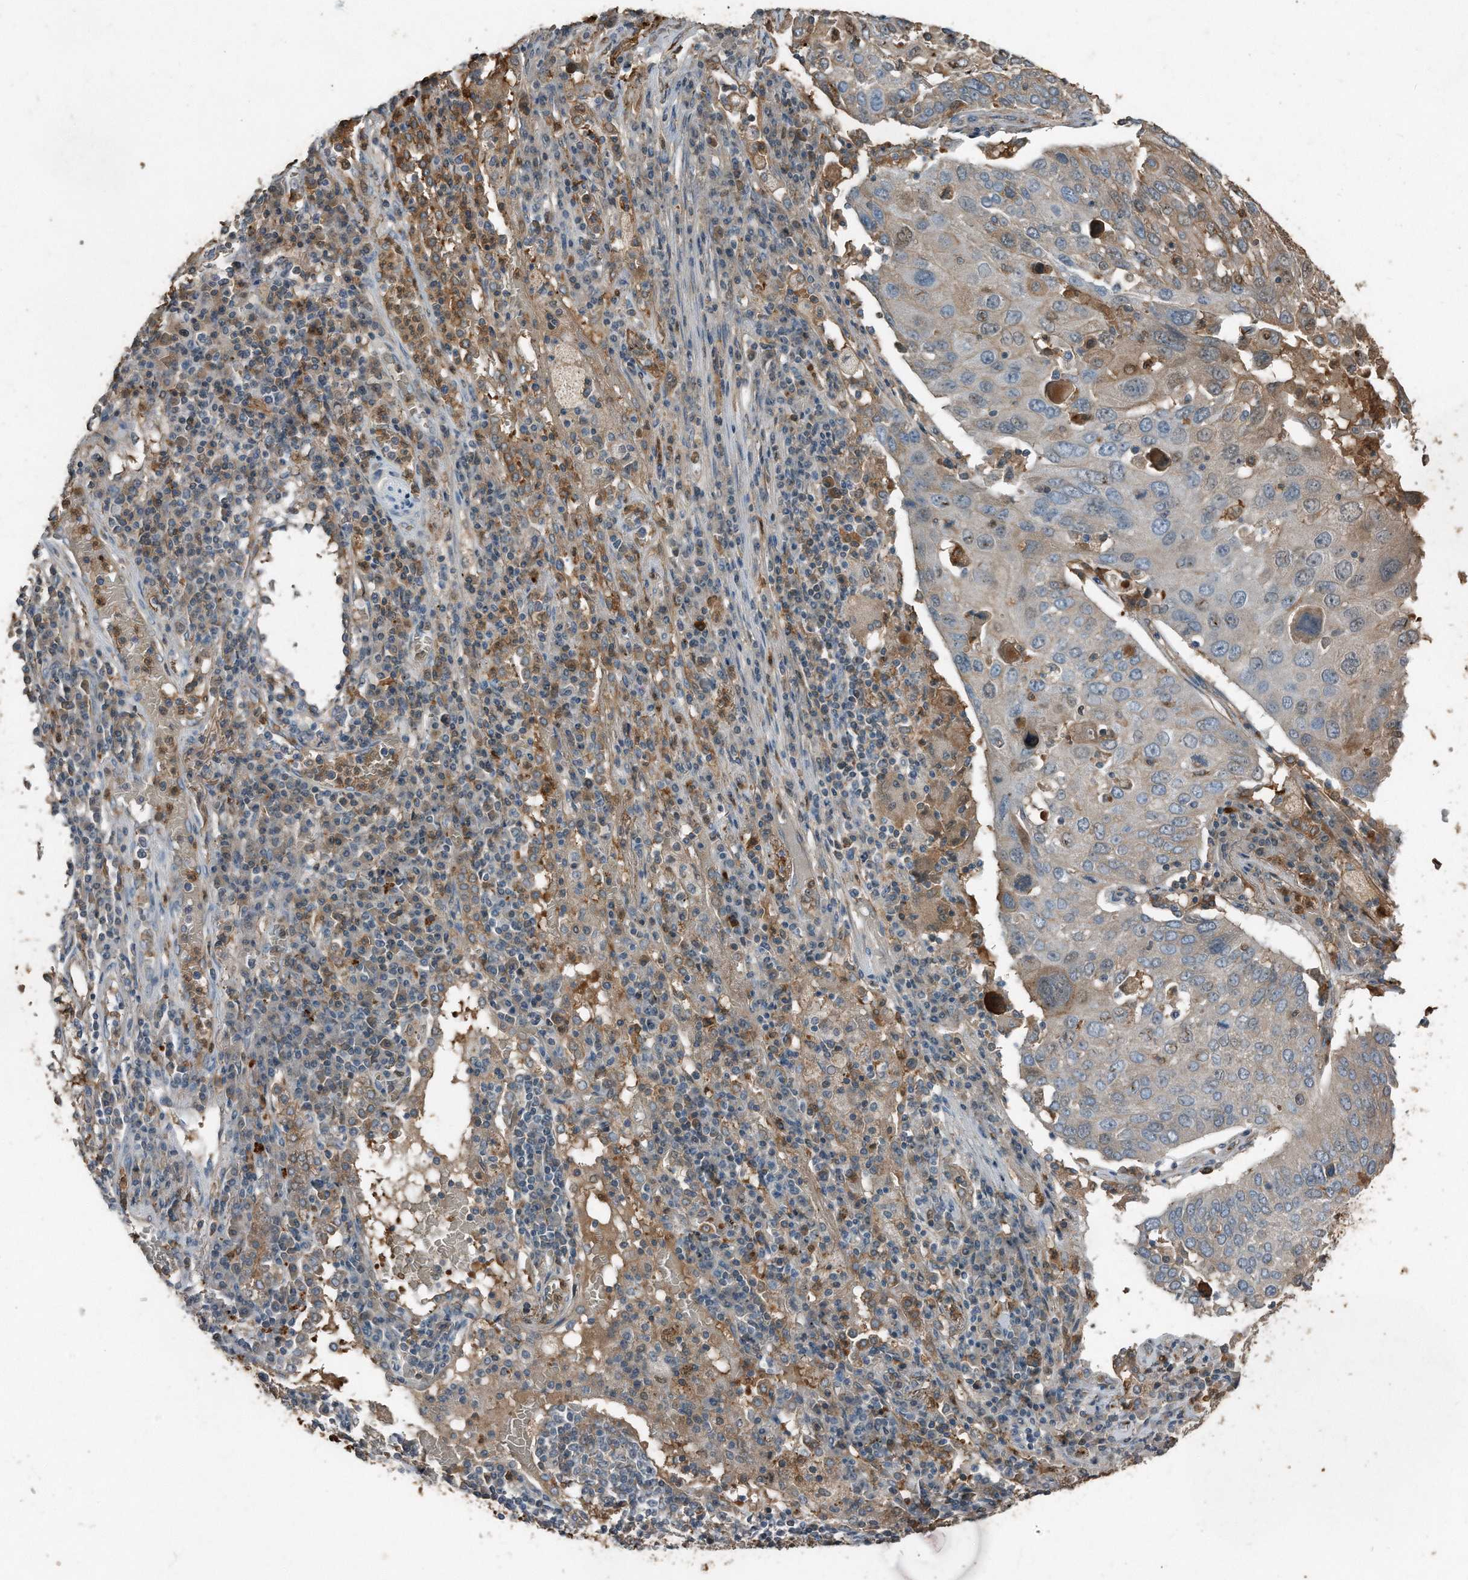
{"staining": {"intensity": "weak", "quantity": "<25%", "location": "cytoplasmic/membranous"}, "tissue": "lung cancer", "cell_type": "Tumor cells", "image_type": "cancer", "snomed": [{"axis": "morphology", "description": "Squamous cell carcinoma, NOS"}, {"axis": "topography", "description": "Lung"}], "caption": "Tumor cells show no significant protein staining in lung cancer. The staining is performed using DAB (3,3'-diaminobenzidine) brown chromogen with nuclei counter-stained in using hematoxylin.", "gene": "C9", "patient": {"sex": "male", "age": 65}}